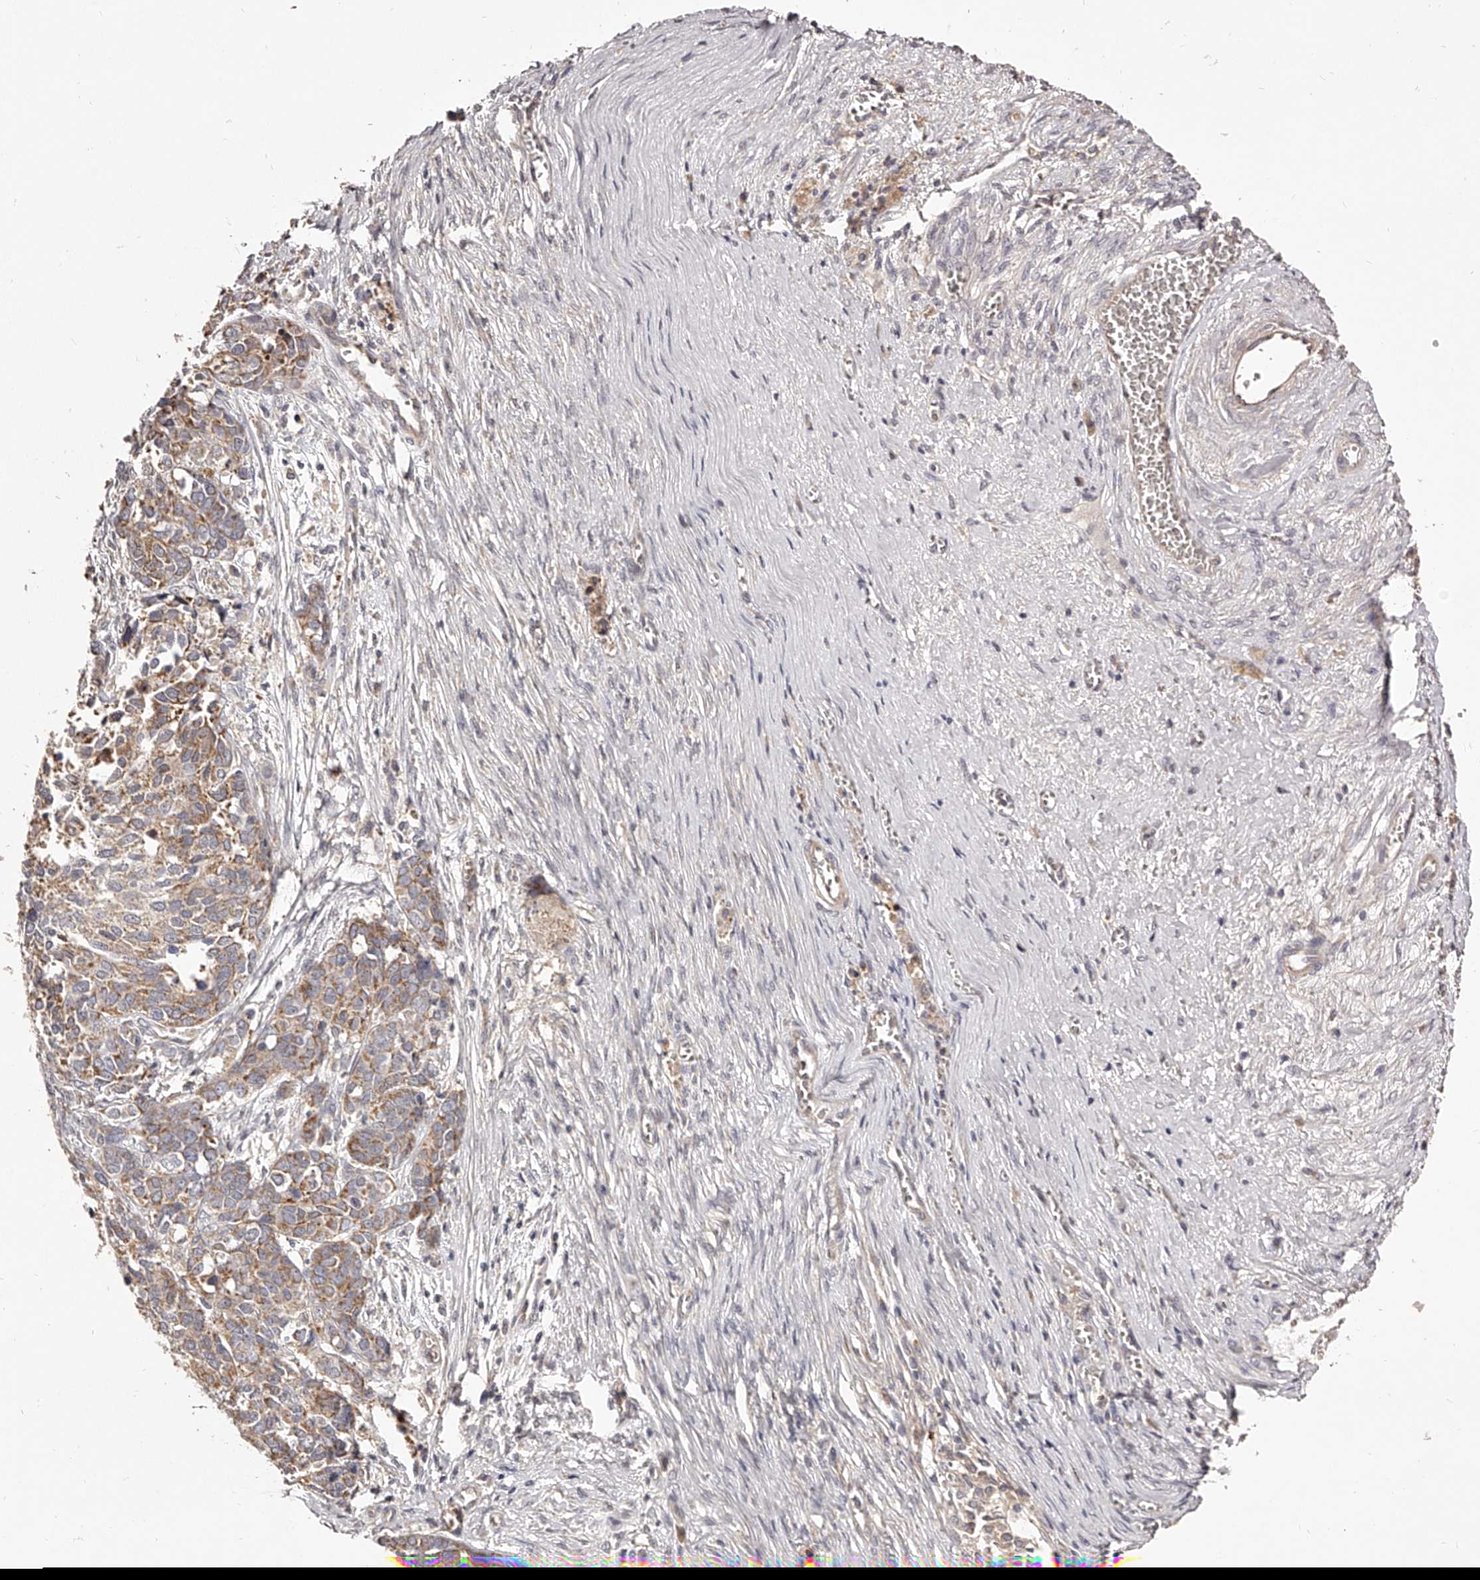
{"staining": {"intensity": "moderate", "quantity": ">75%", "location": "cytoplasmic/membranous"}, "tissue": "ovarian cancer", "cell_type": "Tumor cells", "image_type": "cancer", "snomed": [{"axis": "morphology", "description": "Cystadenocarcinoma, serous, NOS"}, {"axis": "topography", "description": "Ovary"}], "caption": "High-magnification brightfield microscopy of ovarian cancer stained with DAB (brown) and counterstained with hematoxylin (blue). tumor cells exhibit moderate cytoplasmic/membranous positivity is present in about>75% of cells. (Stains: DAB (3,3'-diaminobenzidine) in brown, nuclei in blue, Microscopy: brightfield microscopy at high magnification).", "gene": "ODF2L", "patient": {"sex": "female", "age": 44}}